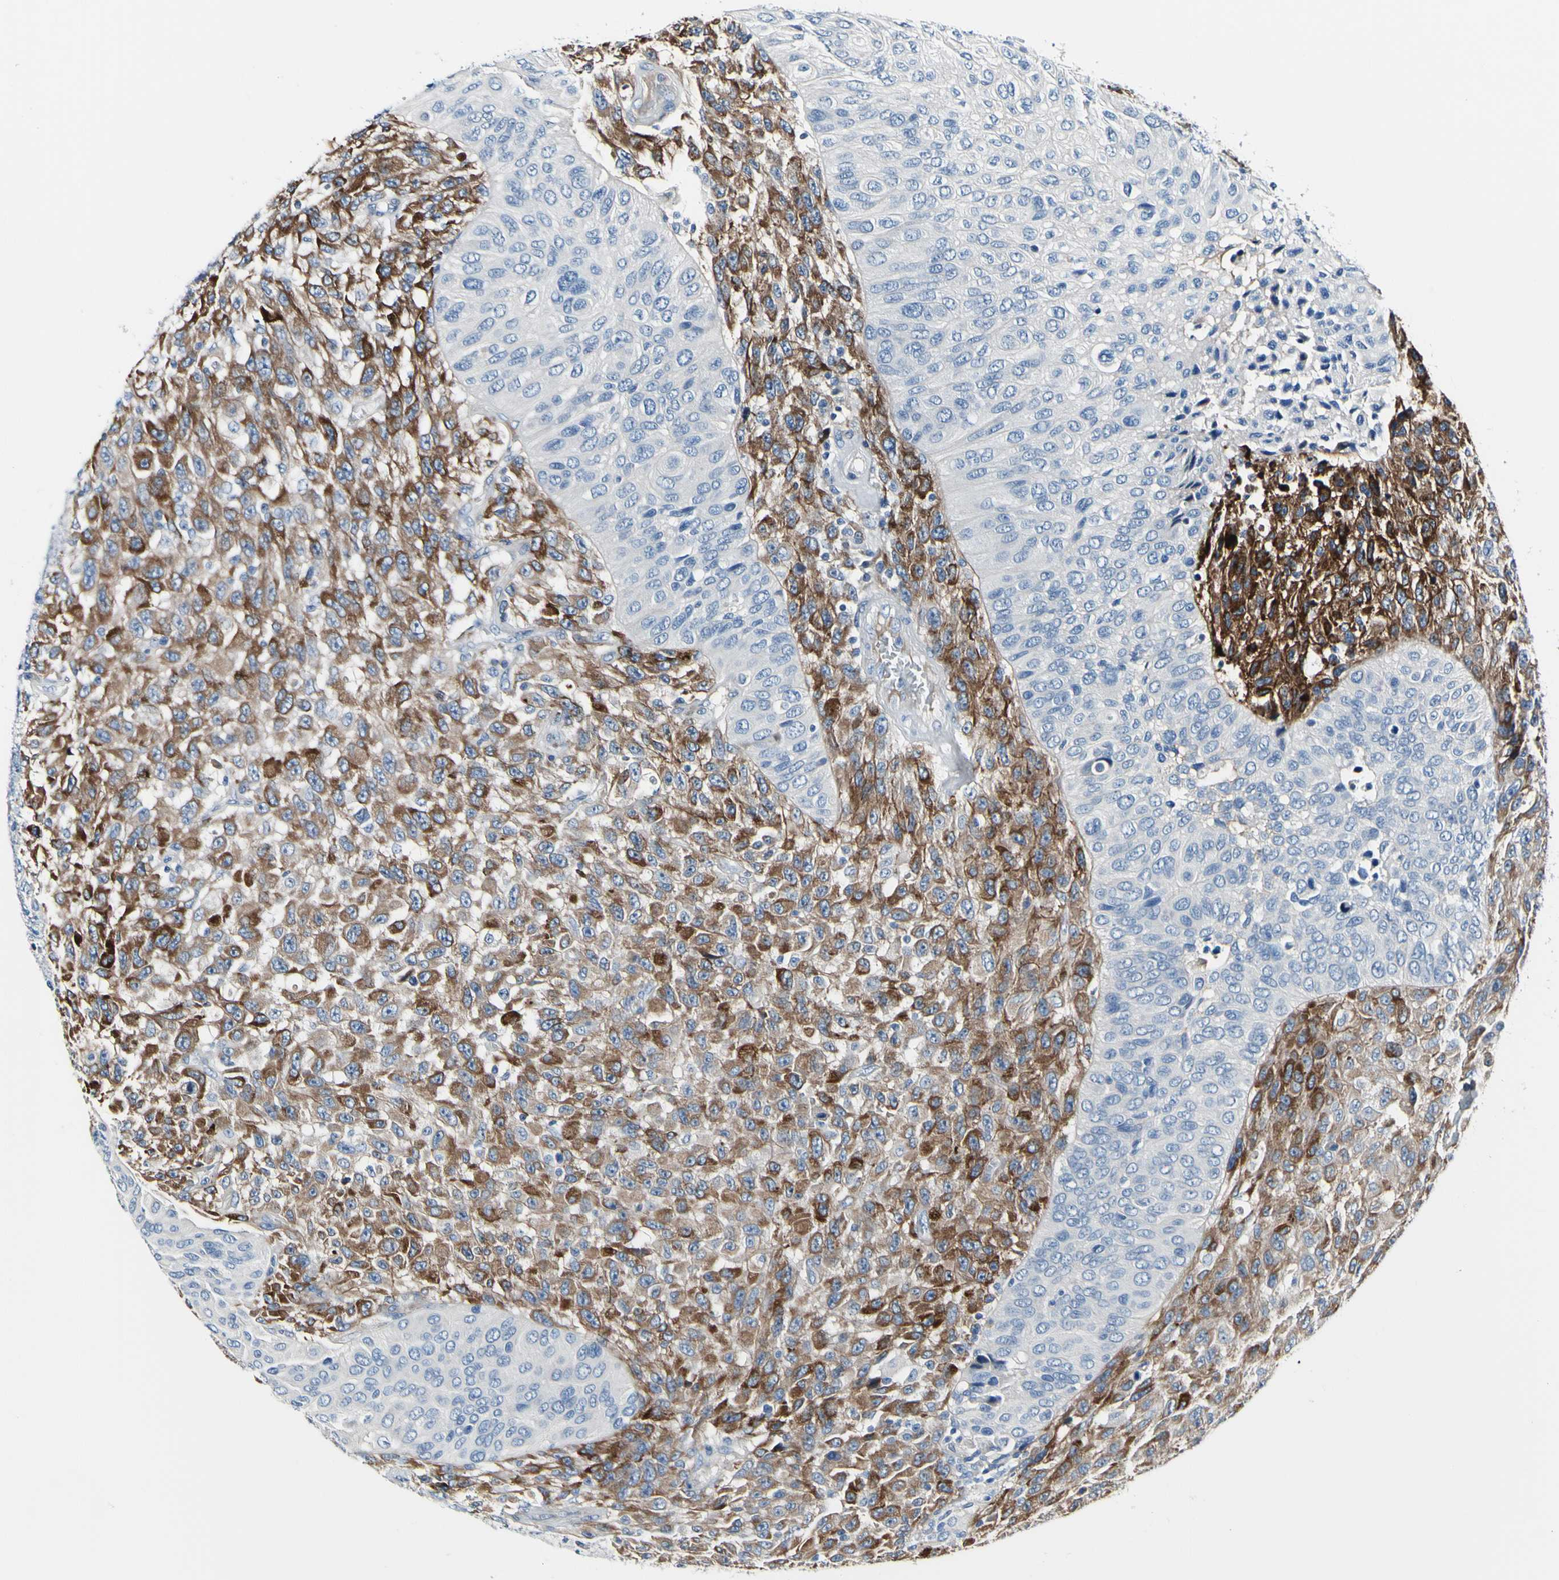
{"staining": {"intensity": "strong", "quantity": "25%-75%", "location": "cytoplasmic/membranous"}, "tissue": "urothelial cancer", "cell_type": "Tumor cells", "image_type": "cancer", "snomed": [{"axis": "morphology", "description": "Urothelial carcinoma, High grade"}, {"axis": "topography", "description": "Urinary bladder"}], "caption": "Approximately 25%-75% of tumor cells in human high-grade urothelial carcinoma show strong cytoplasmic/membranous protein staining as visualized by brown immunohistochemical staining.", "gene": "COL6A3", "patient": {"sex": "male", "age": 66}}